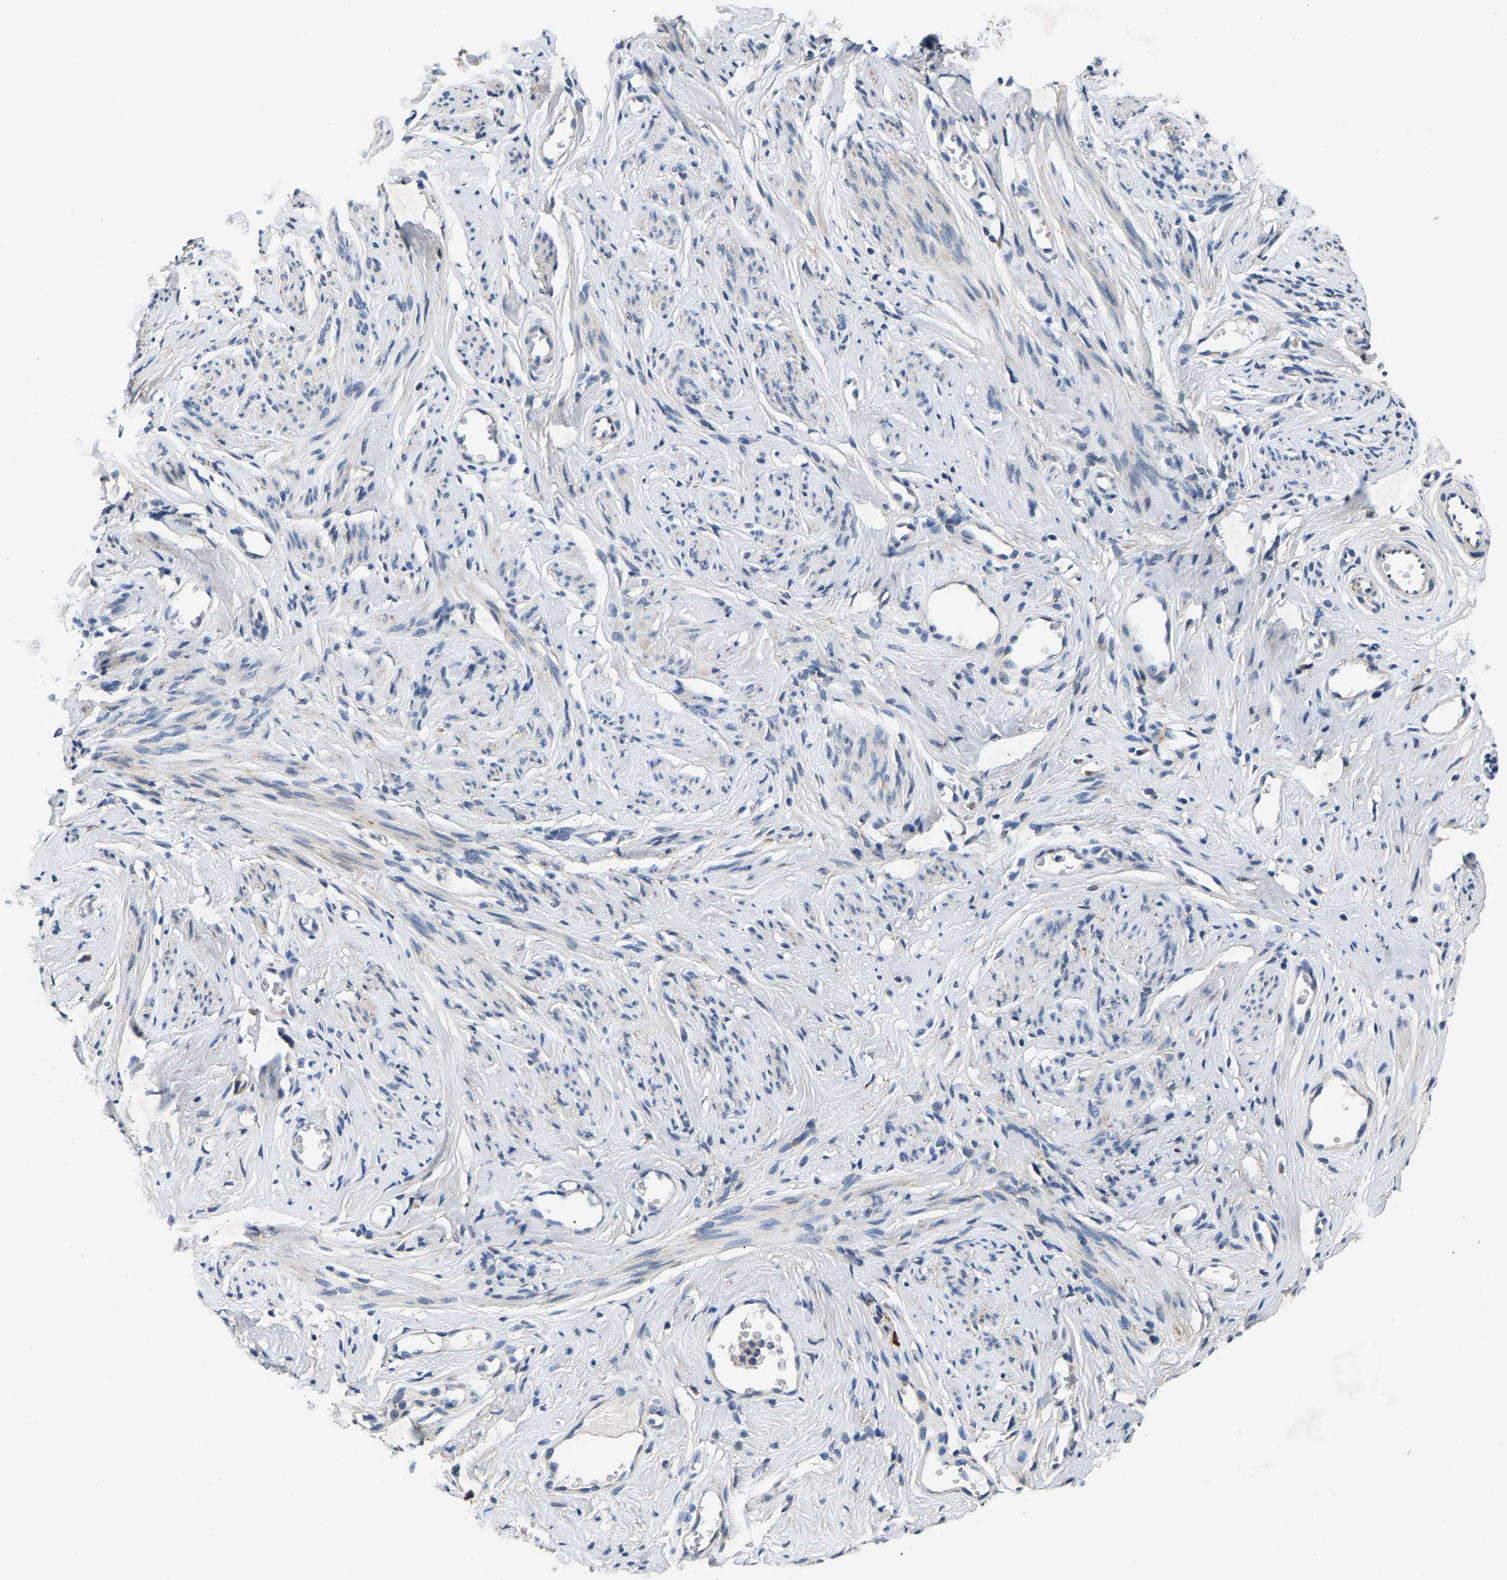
{"staining": {"intensity": "weak", "quantity": "<25%", "location": "cytoplasmic/membranous"}, "tissue": "cervix", "cell_type": "Squamous epithelial cells", "image_type": "normal", "snomed": [{"axis": "morphology", "description": "Normal tissue, NOS"}, {"axis": "topography", "description": "Cervix"}], "caption": "This image is of benign cervix stained with IHC to label a protein in brown with the nuclei are counter-stained blue. There is no expression in squamous epithelial cells.", "gene": "NT5C", "patient": {"sex": "female", "age": 77}}